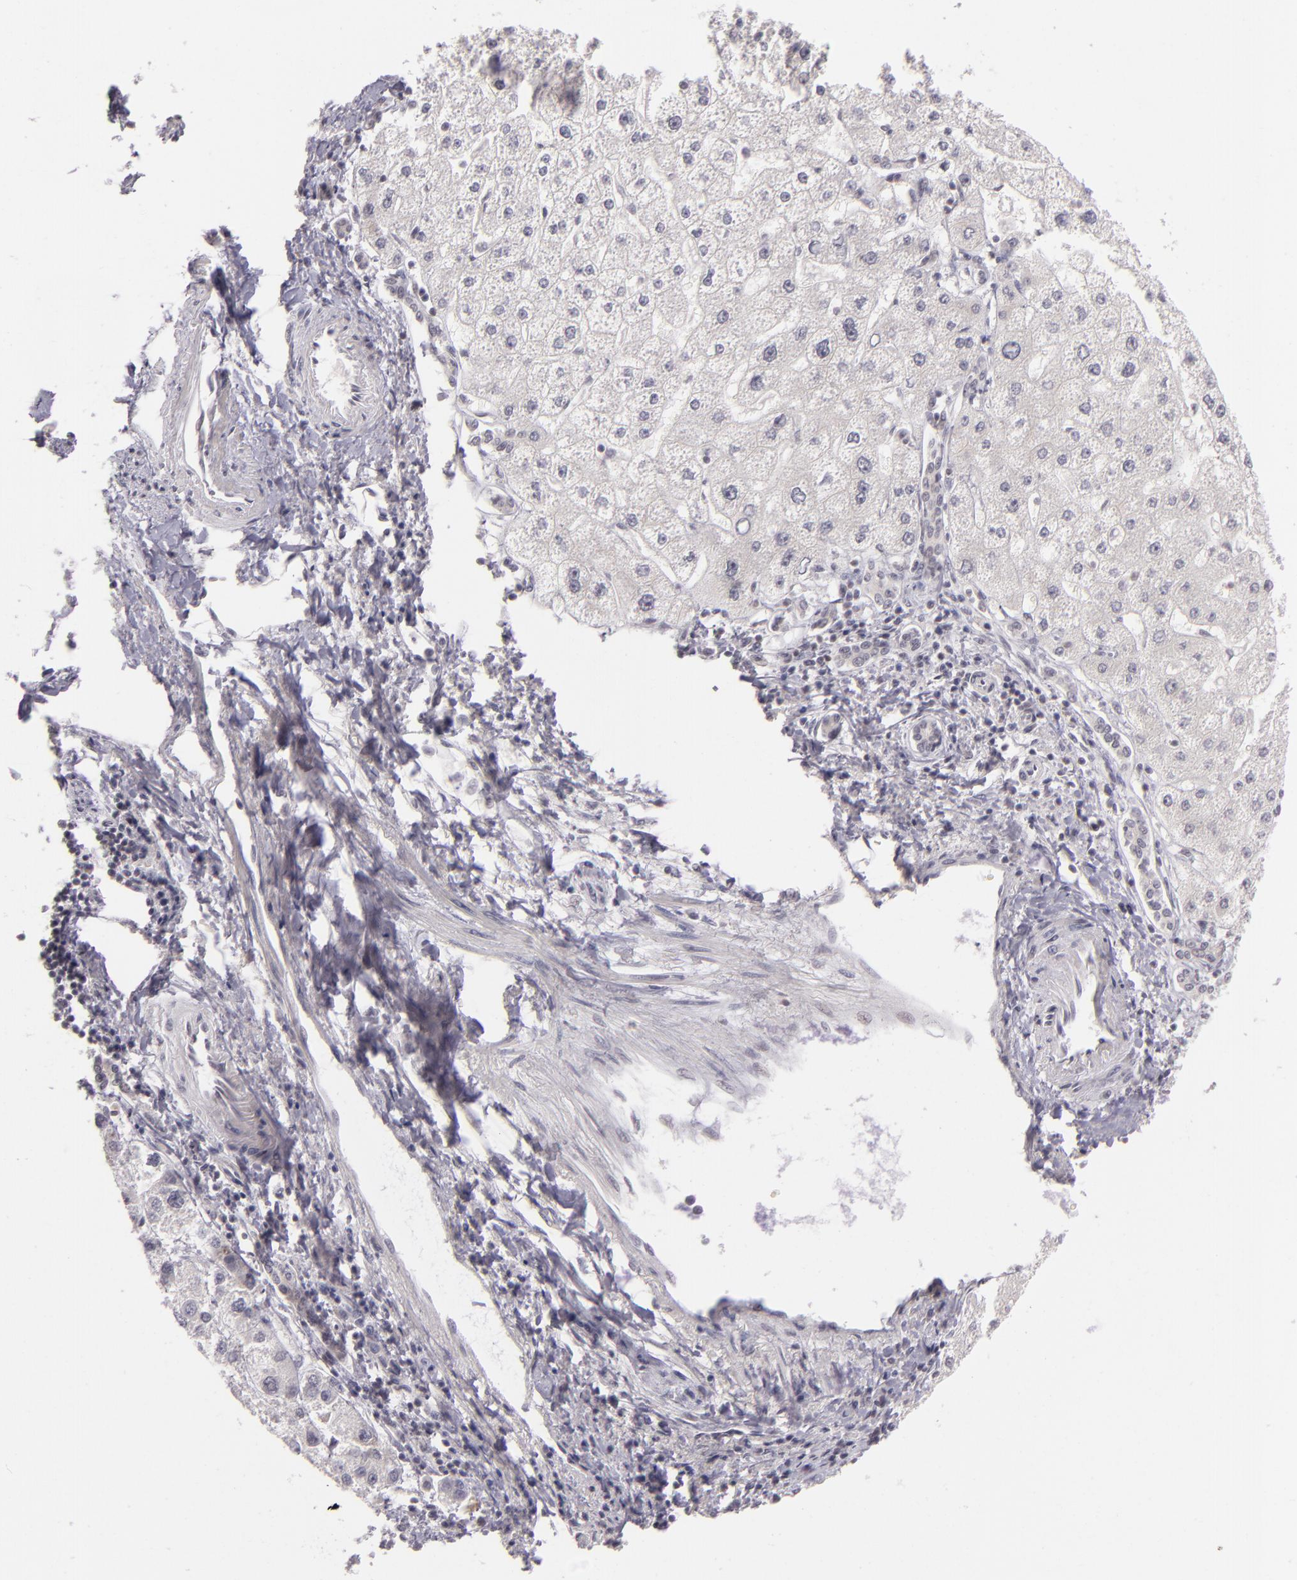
{"staining": {"intensity": "negative", "quantity": "none", "location": "none"}, "tissue": "liver cancer", "cell_type": "Tumor cells", "image_type": "cancer", "snomed": [{"axis": "morphology", "description": "Carcinoma, Hepatocellular, NOS"}, {"axis": "topography", "description": "Liver"}], "caption": "An image of liver cancer stained for a protein demonstrates no brown staining in tumor cells.", "gene": "ZFX", "patient": {"sex": "female", "age": 85}}